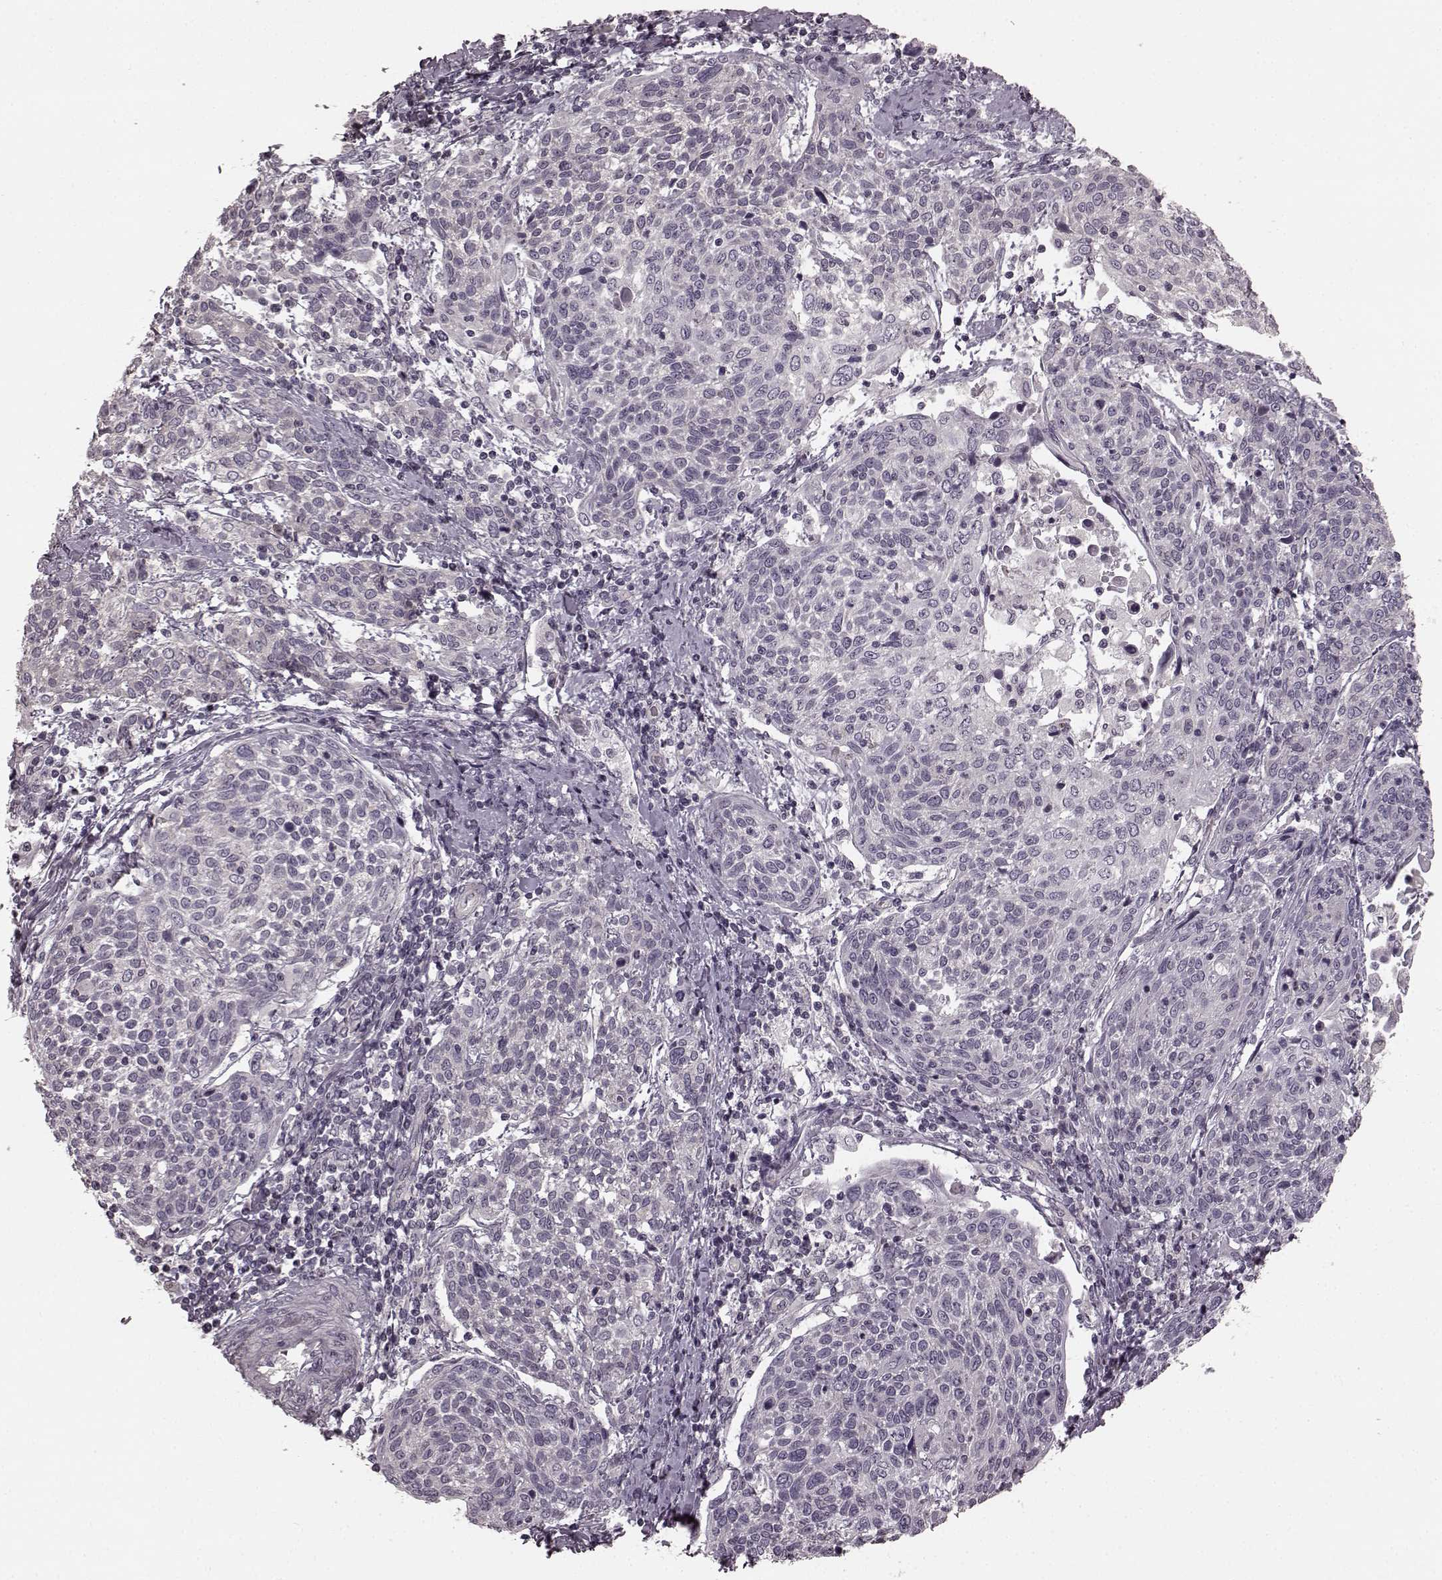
{"staining": {"intensity": "negative", "quantity": "none", "location": "none"}, "tissue": "cervical cancer", "cell_type": "Tumor cells", "image_type": "cancer", "snomed": [{"axis": "morphology", "description": "Squamous cell carcinoma, NOS"}, {"axis": "topography", "description": "Cervix"}], "caption": "The IHC image has no significant expression in tumor cells of cervical cancer (squamous cell carcinoma) tissue.", "gene": "PRKCE", "patient": {"sex": "female", "age": 61}}